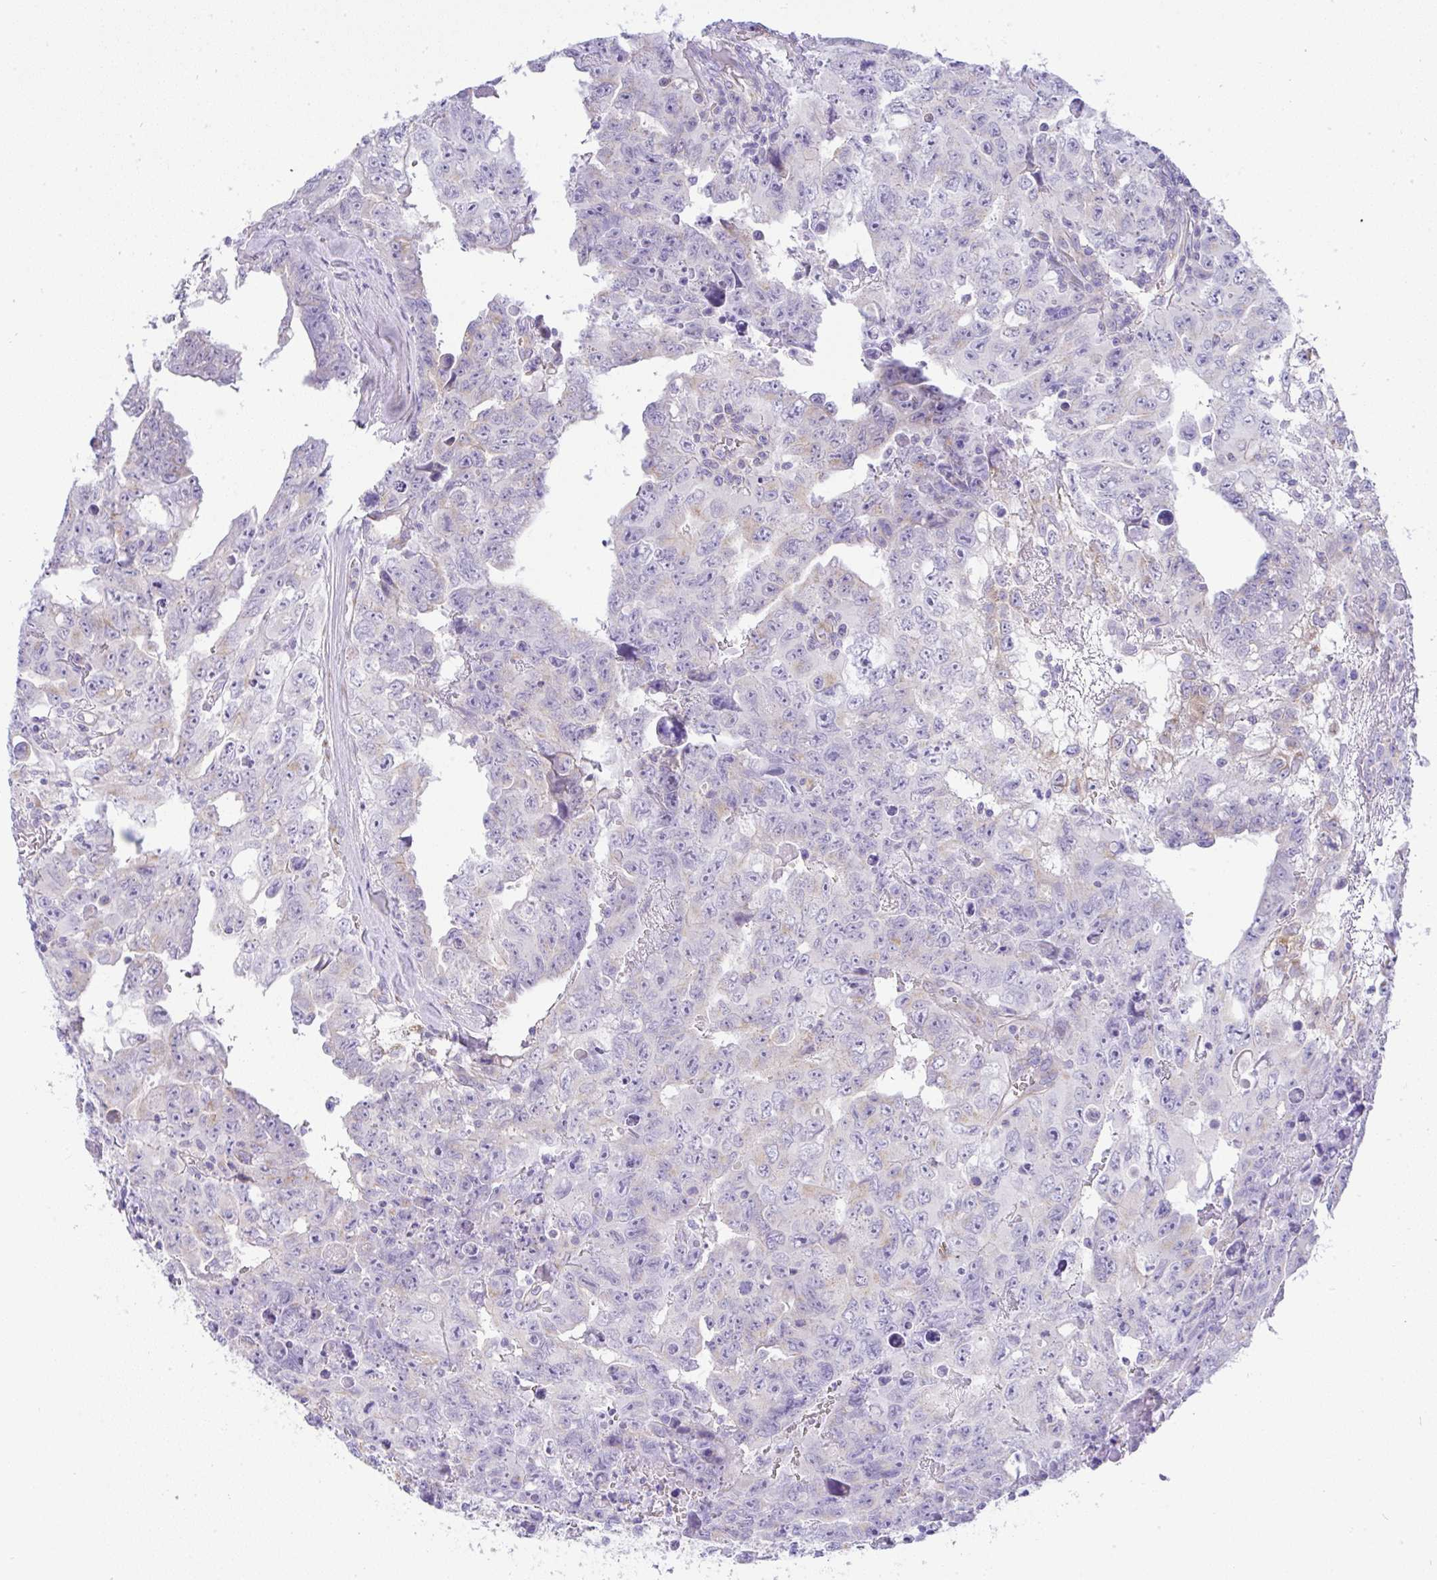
{"staining": {"intensity": "weak", "quantity": "<25%", "location": "cytoplasmic/membranous"}, "tissue": "testis cancer", "cell_type": "Tumor cells", "image_type": "cancer", "snomed": [{"axis": "morphology", "description": "Carcinoma, Embryonal, NOS"}, {"axis": "topography", "description": "Testis"}], "caption": "Immunohistochemistry (IHC) micrograph of neoplastic tissue: human testis cancer (embryonal carcinoma) stained with DAB shows no significant protein staining in tumor cells.", "gene": "FAM177A1", "patient": {"sex": "male", "age": 24}}